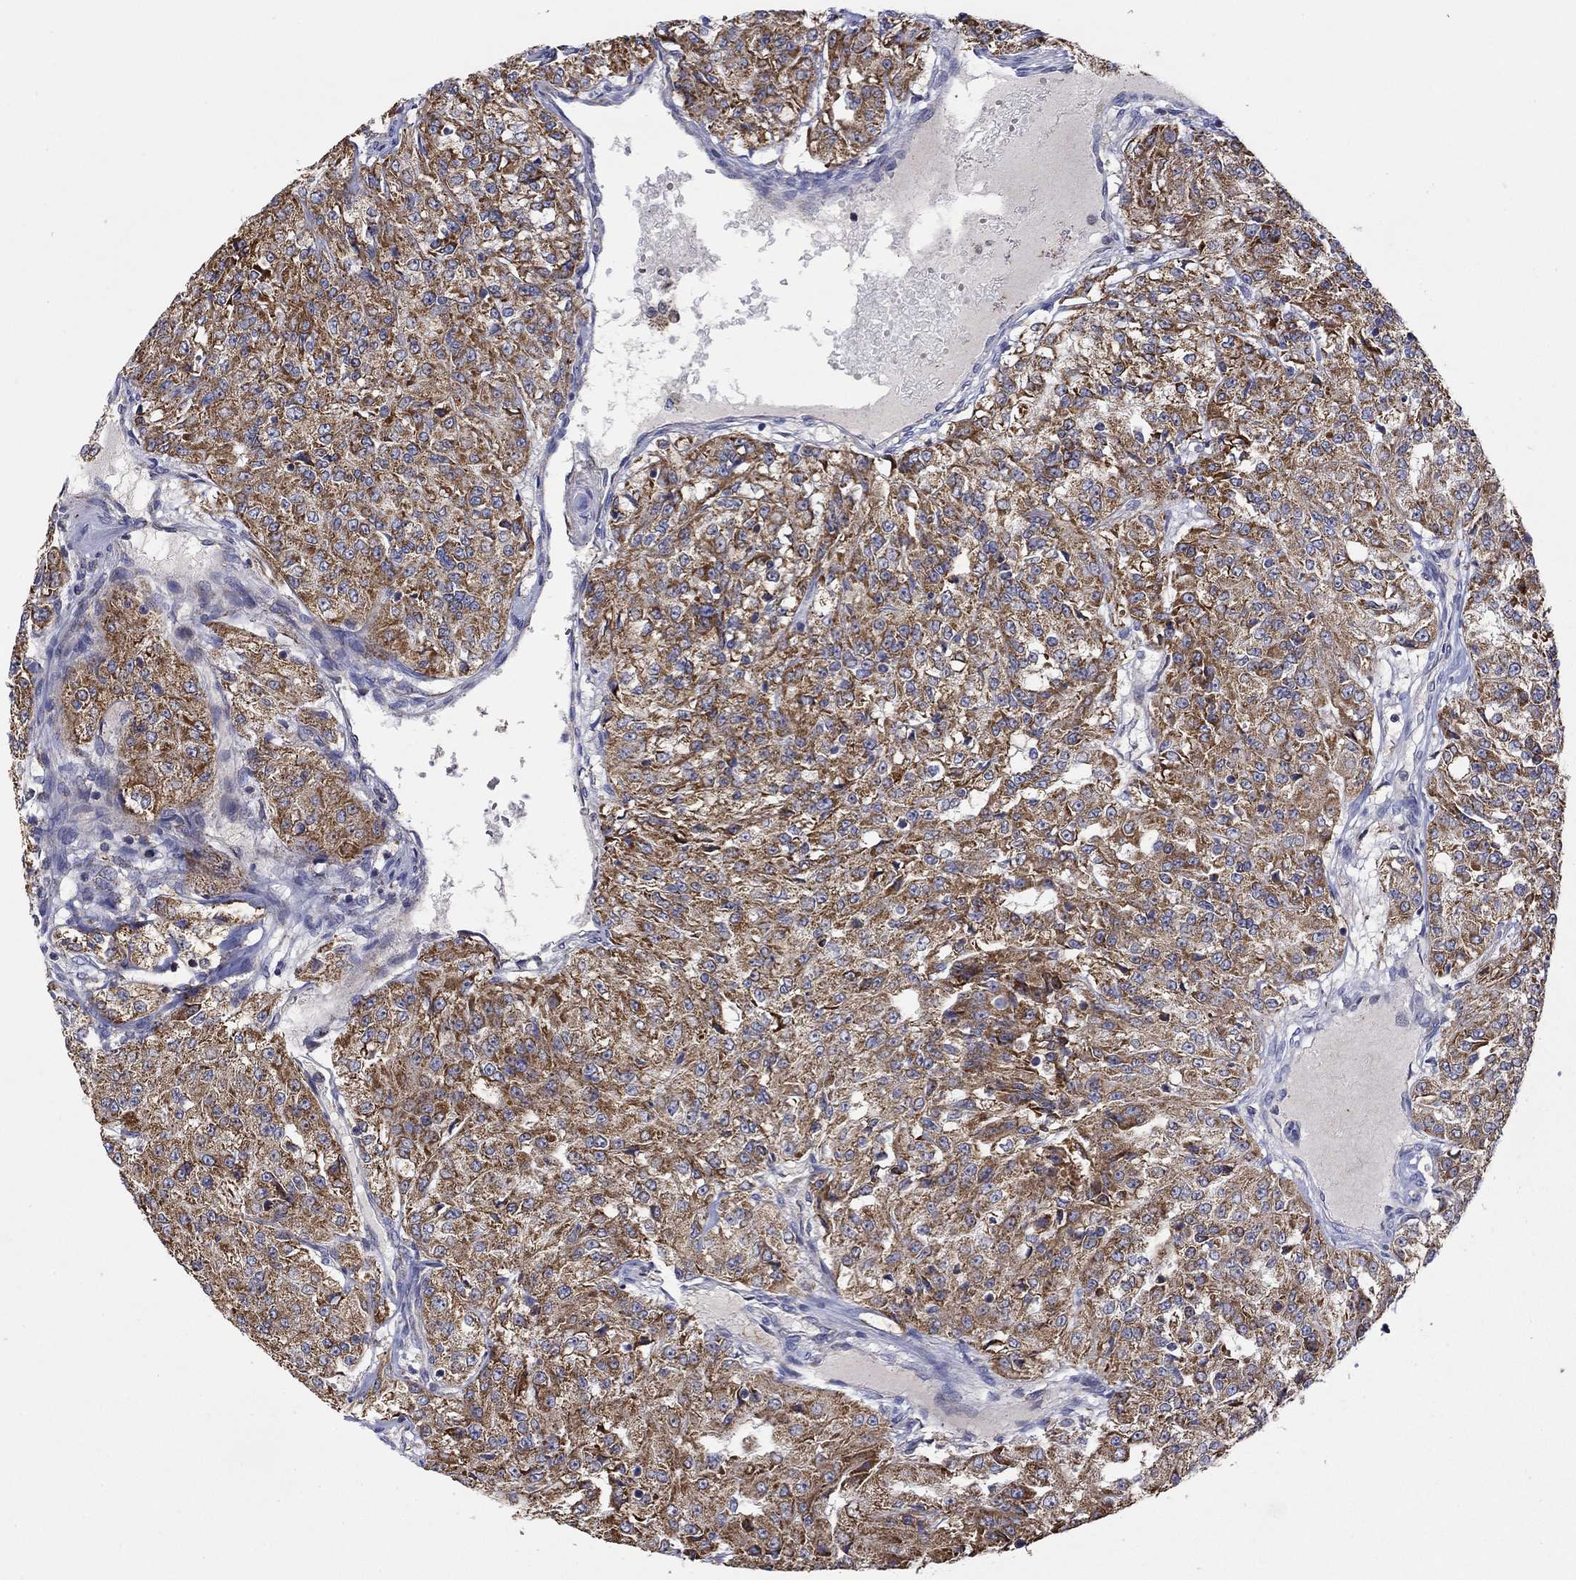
{"staining": {"intensity": "strong", "quantity": ">75%", "location": "cytoplasmic/membranous"}, "tissue": "renal cancer", "cell_type": "Tumor cells", "image_type": "cancer", "snomed": [{"axis": "morphology", "description": "Adenocarcinoma, NOS"}, {"axis": "topography", "description": "Kidney"}], "caption": "Protein staining of adenocarcinoma (renal) tissue reveals strong cytoplasmic/membranous positivity in approximately >75% of tumor cells.", "gene": "HPS5", "patient": {"sex": "female", "age": 63}}